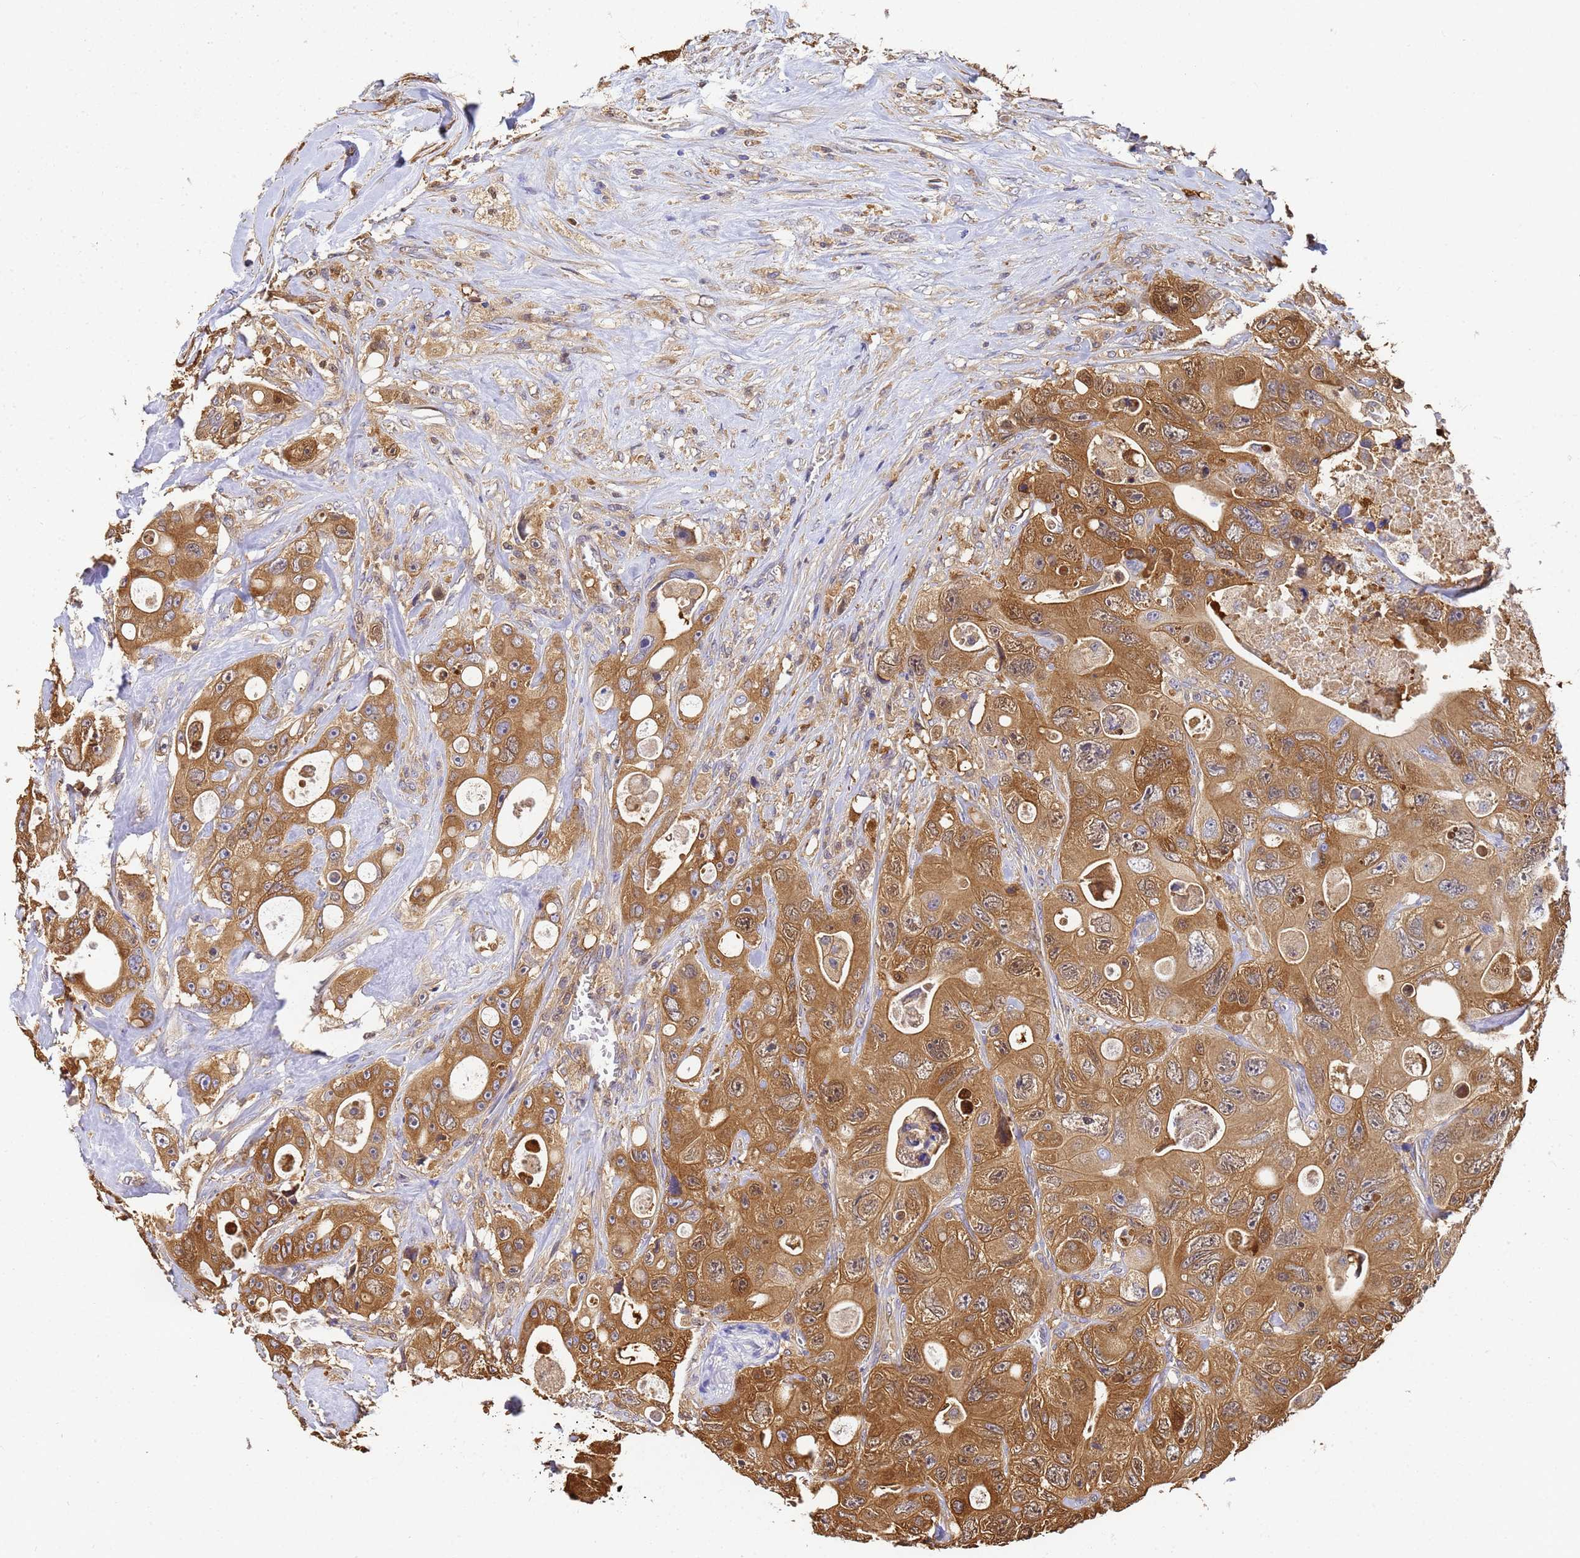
{"staining": {"intensity": "moderate", "quantity": ">75%", "location": "cytoplasmic/membranous,nuclear"}, "tissue": "colorectal cancer", "cell_type": "Tumor cells", "image_type": "cancer", "snomed": [{"axis": "morphology", "description": "Adenocarcinoma, NOS"}, {"axis": "topography", "description": "Colon"}], "caption": "A medium amount of moderate cytoplasmic/membranous and nuclear staining is seen in about >75% of tumor cells in colorectal cancer (adenocarcinoma) tissue.", "gene": "NME1-NME2", "patient": {"sex": "female", "age": 46}}